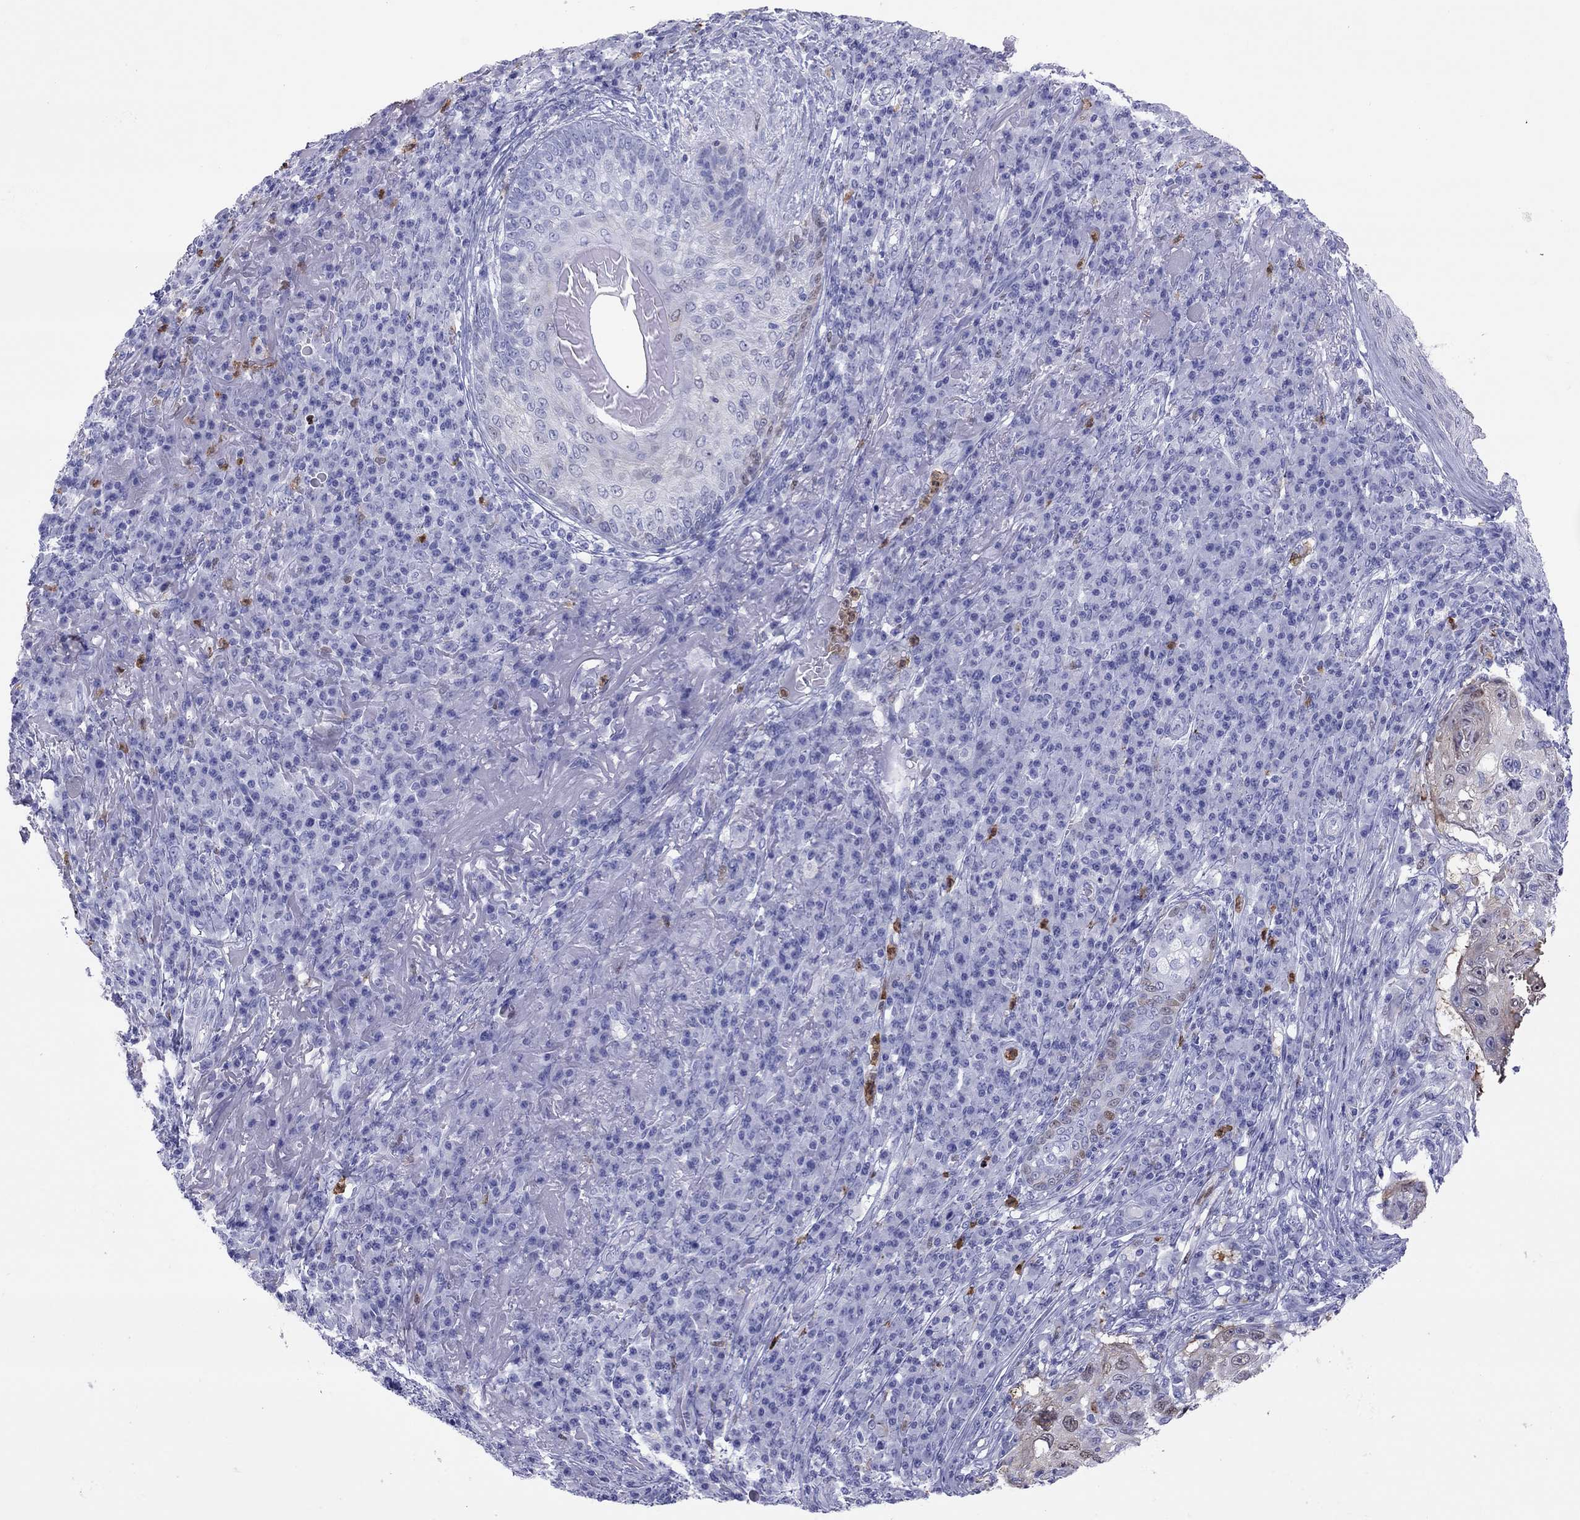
{"staining": {"intensity": "negative", "quantity": "none", "location": "none"}, "tissue": "skin cancer", "cell_type": "Tumor cells", "image_type": "cancer", "snomed": [{"axis": "morphology", "description": "Squamous cell carcinoma, NOS"}, {"axis": "topography", "description": "Skin"}], "caption": "Histopathology image shows no protein expression in tumor cells of squamous cell carcinoma (skin) tissue. Nuclei are stained in blue.", "gene": "SLAMF1", "patient": {"sex": "male", "age": 92}}